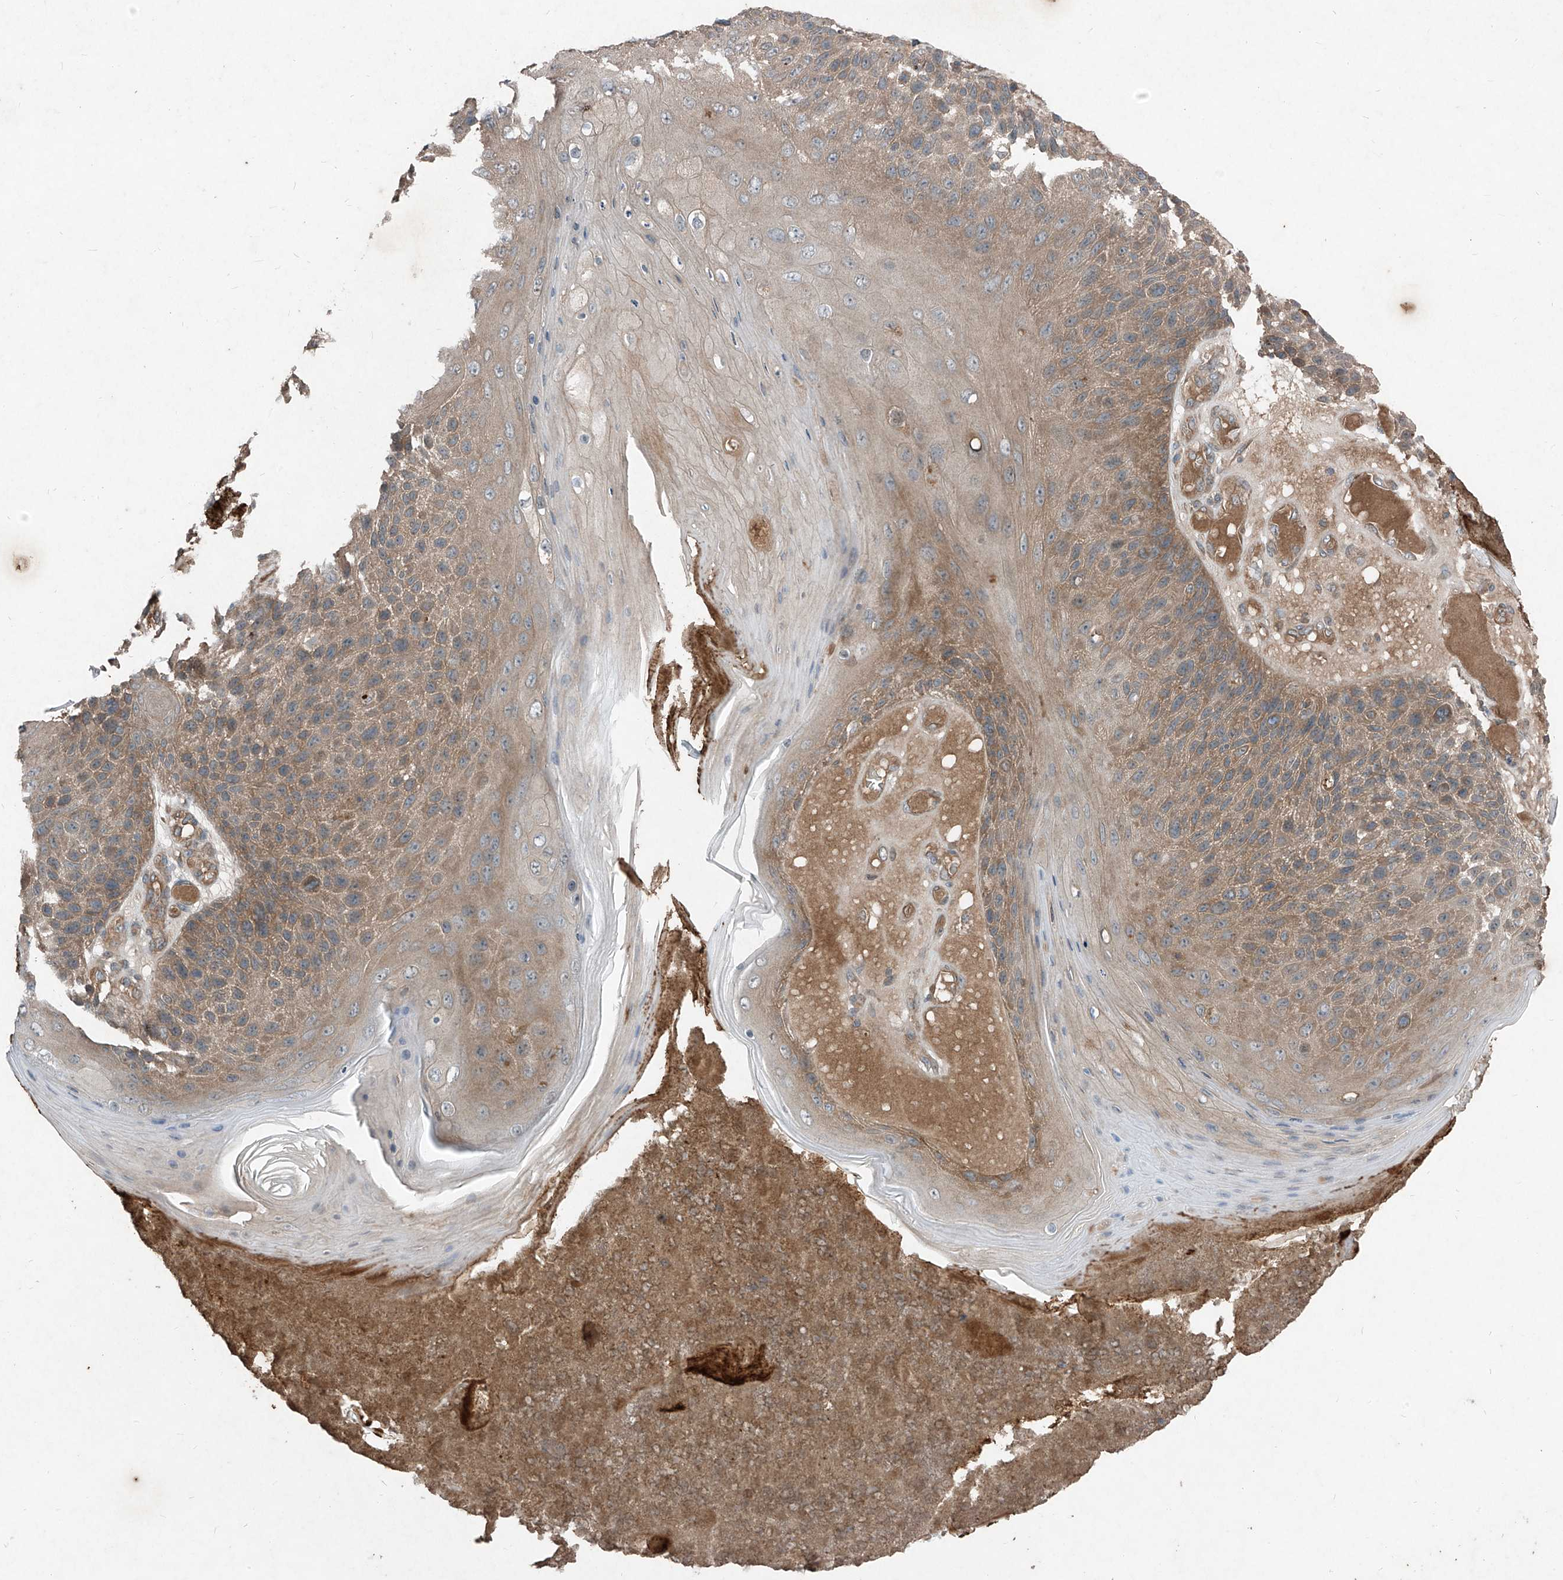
{"staining": {"intensity": "moderate", "quantity": ">75%", "location": "cytoplasmic/membranous"}, "tissue": "skin cancer", "cell_type": "Tumor cells", "image_type": "cancer", "snomed": [{"axis": "morphology", "description": "Squamous cell carcinoma, NOS"}, {"axis": "topography", "description": "Skin"}], "caption": "This photomicrograph demonstrates immunohistochemistry staining of human skin cancer (squamous cell carcinoma), with medium moderate cytoplasmic/membranous expression in about >75% of tumor cells.", "gene": "FOXRED2", "patient": {"sex": "female", "age": 88}}